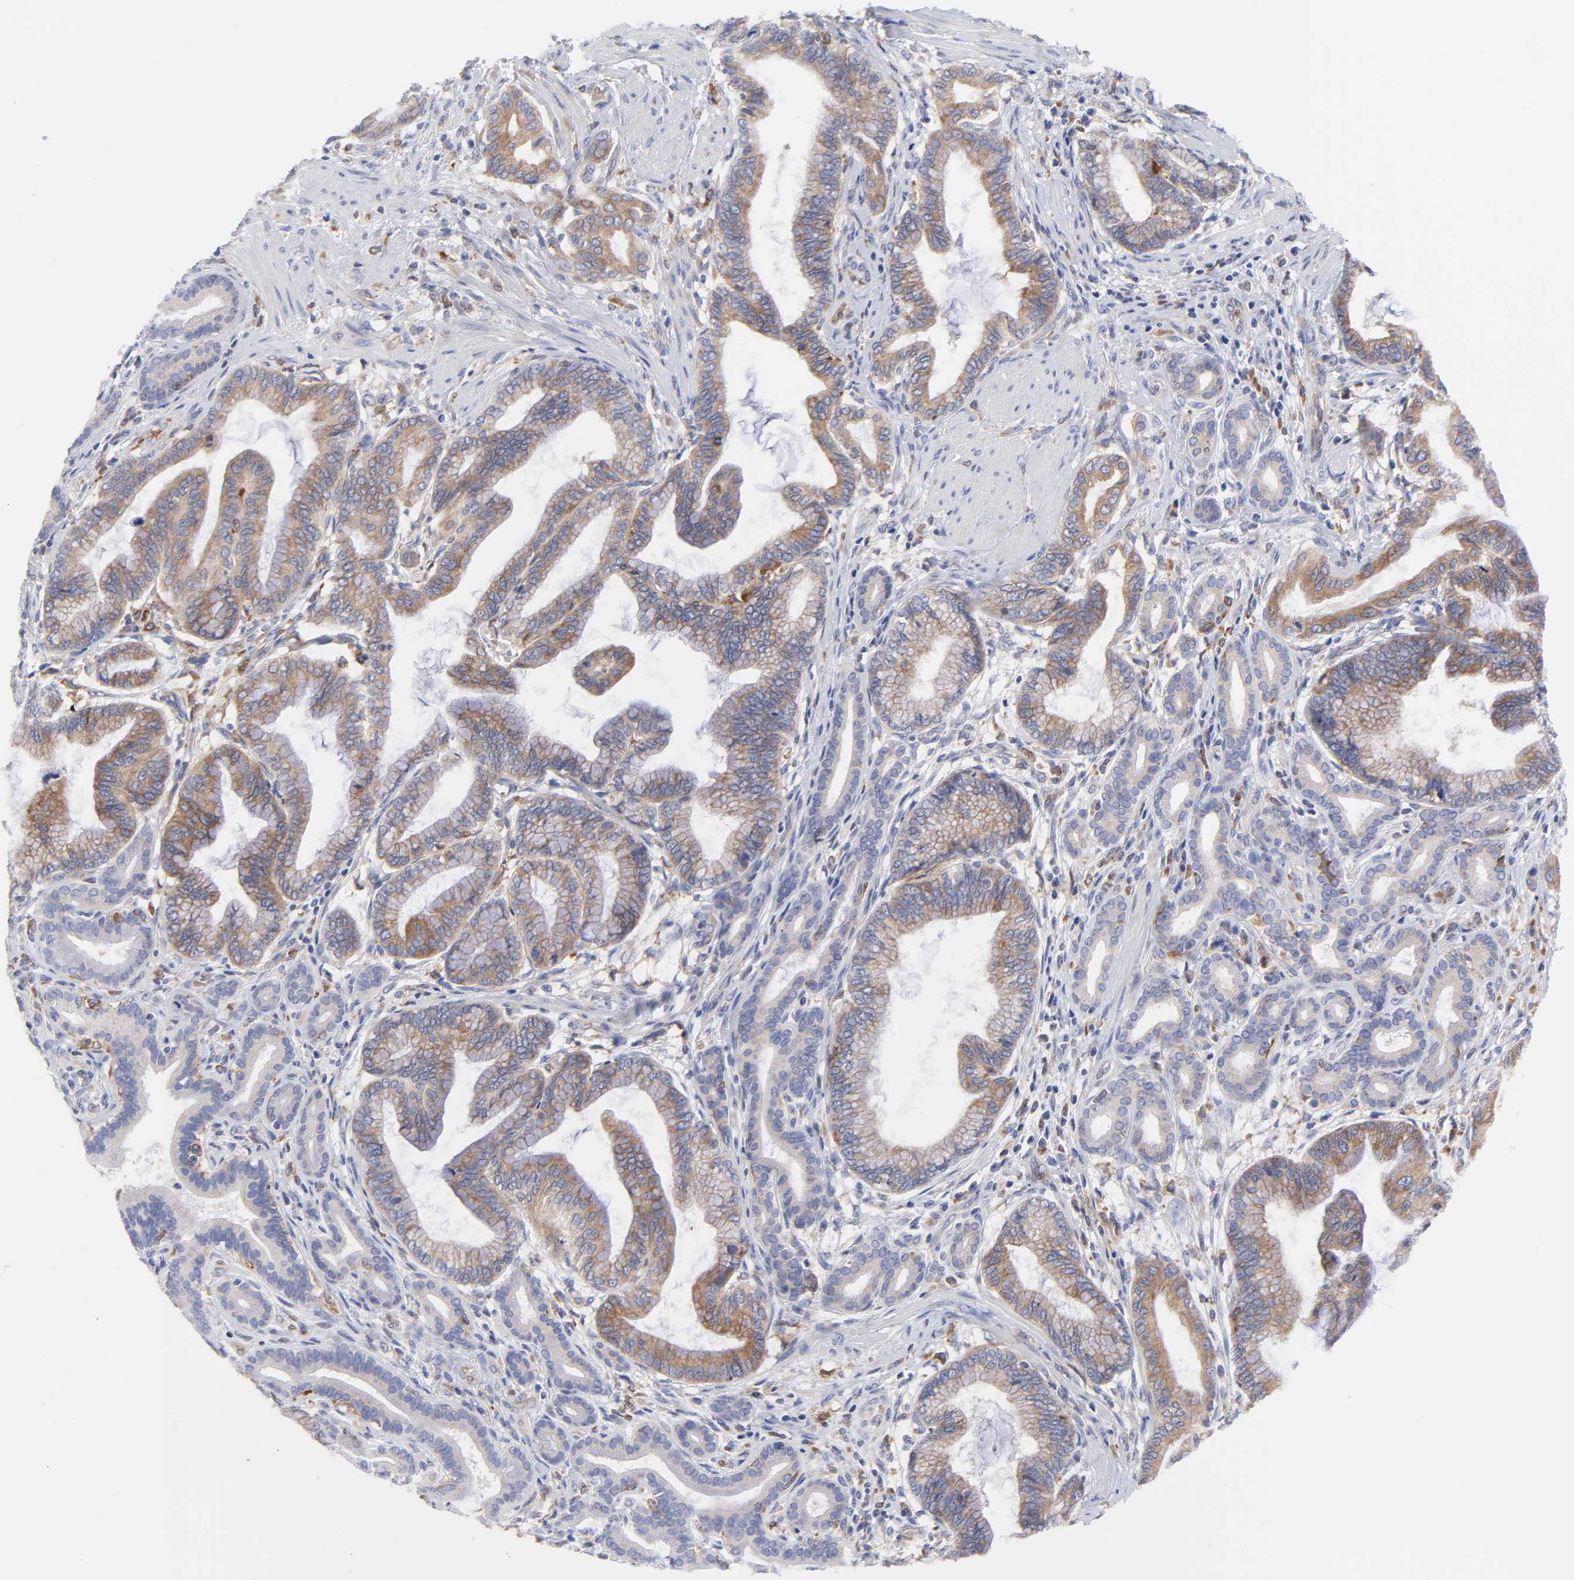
{"staining": {"intensity": "moderate", "quantity": ">75%", "location": "cytoplasmic/membranous"}, "tissue": "pancreatic cancer", "cell_type": "Tumor cells", "image_type": "cancer", "snomed": [{"axis": "morphology", "description": "Adenocarcinoma, NOS"}, {"axis": "topography", "description": "Pancreas"}], "caption": "Human pancreatic adenocarcinoma stained with a brown dye exhibits moderate cytoplasmic/membranous positive expression in approximately >75% of tumor cells.", "gene": "MOSPD2", "patient": {"sex": "female", "age": 64}}